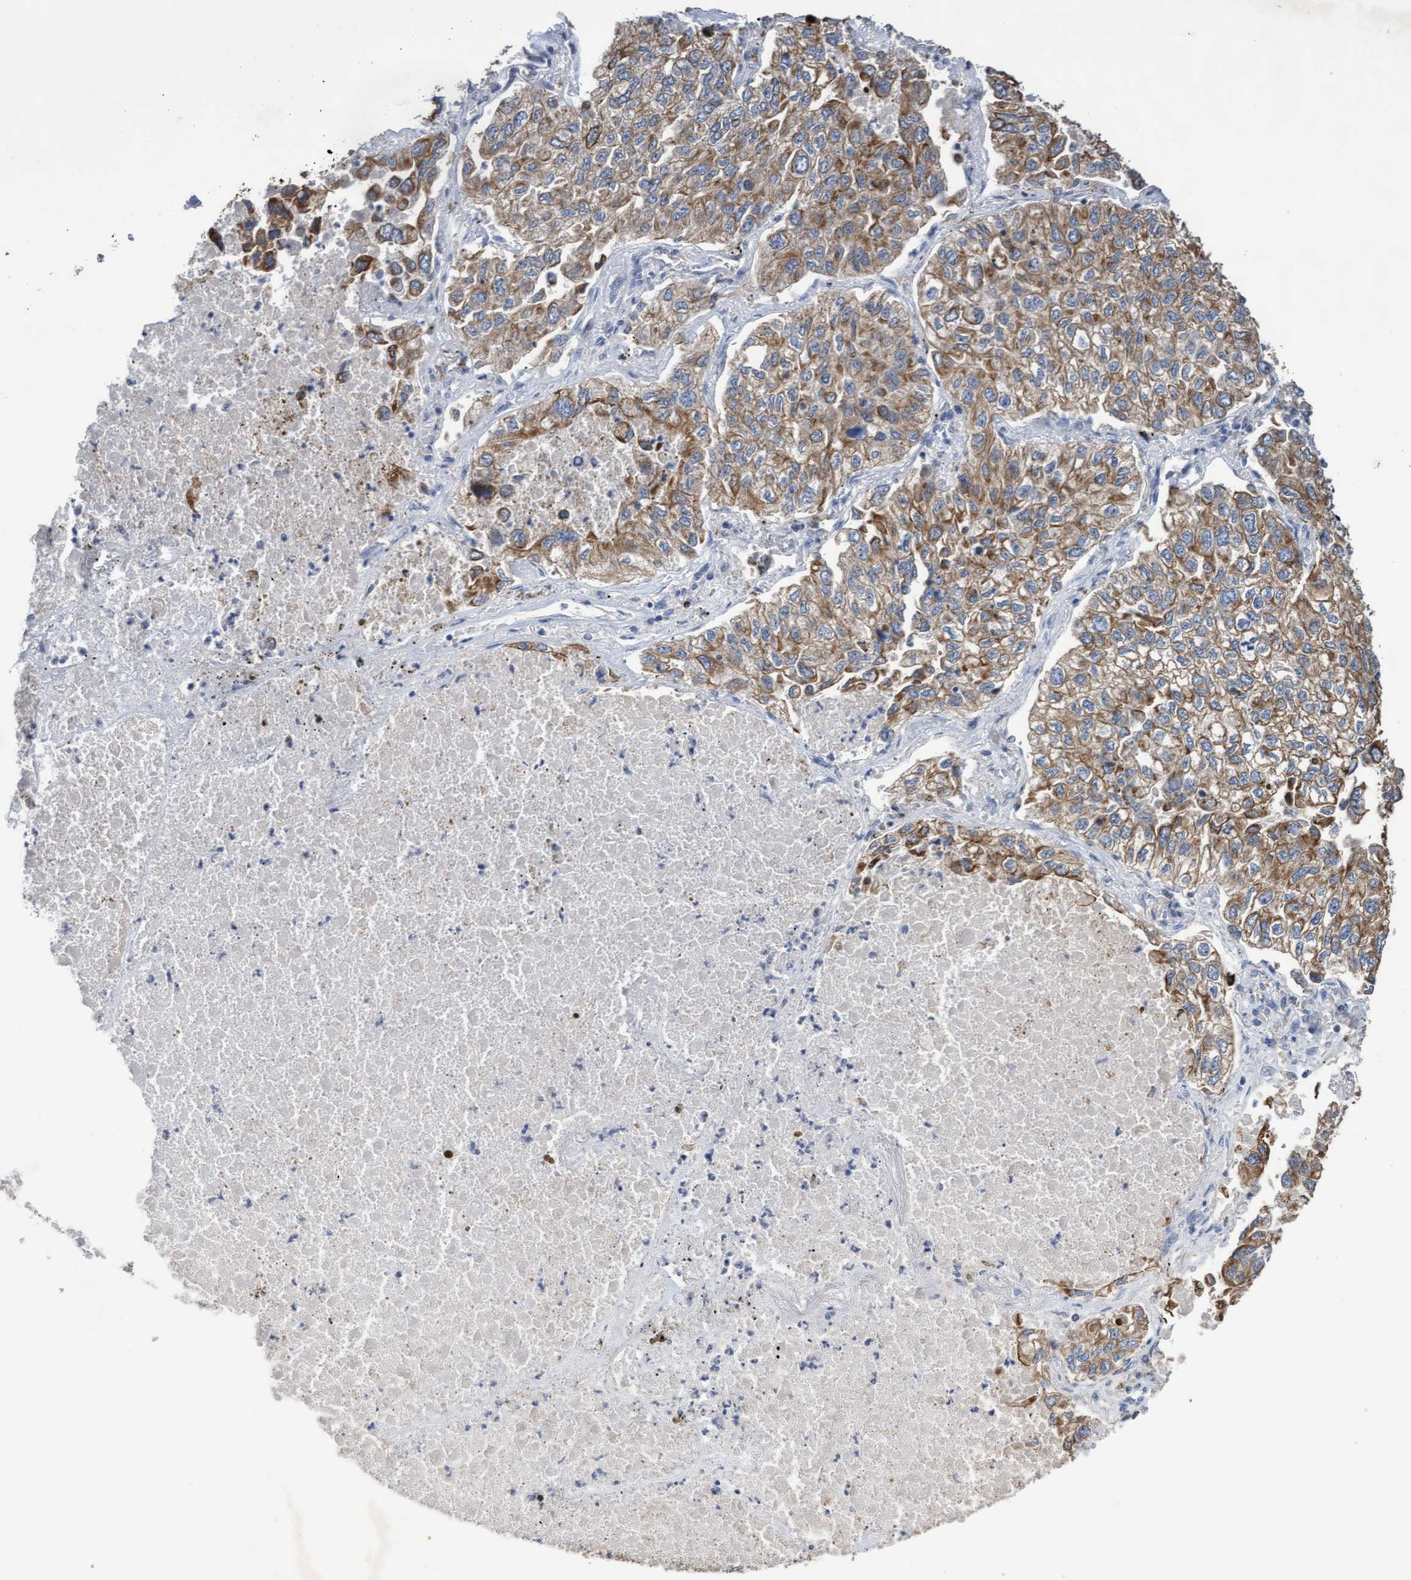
{"staining": {"intensity": "moderate", "quantity": ">75%", "location": "cytoplasmic/membranous"}, "tissue": "lung cancer", "cell_type": "Tumor cells", "image_type": "cancer", "snomed": [{"axis": "morphology", "description": "Inflammation, NOS"}, {"axis": "morphology", "description": "Adenocarcinoma, NOS"}, {"axis": "topography", "description": "Lung"}], "caption": "Tumor cells show medium levels of moderate cytoplasmic/membranous expression in approximately >75% of cells in lung cancer (adenocarcinoma).", "gene": "KRT24", "patient": {"sex": "male", "age": 63}}